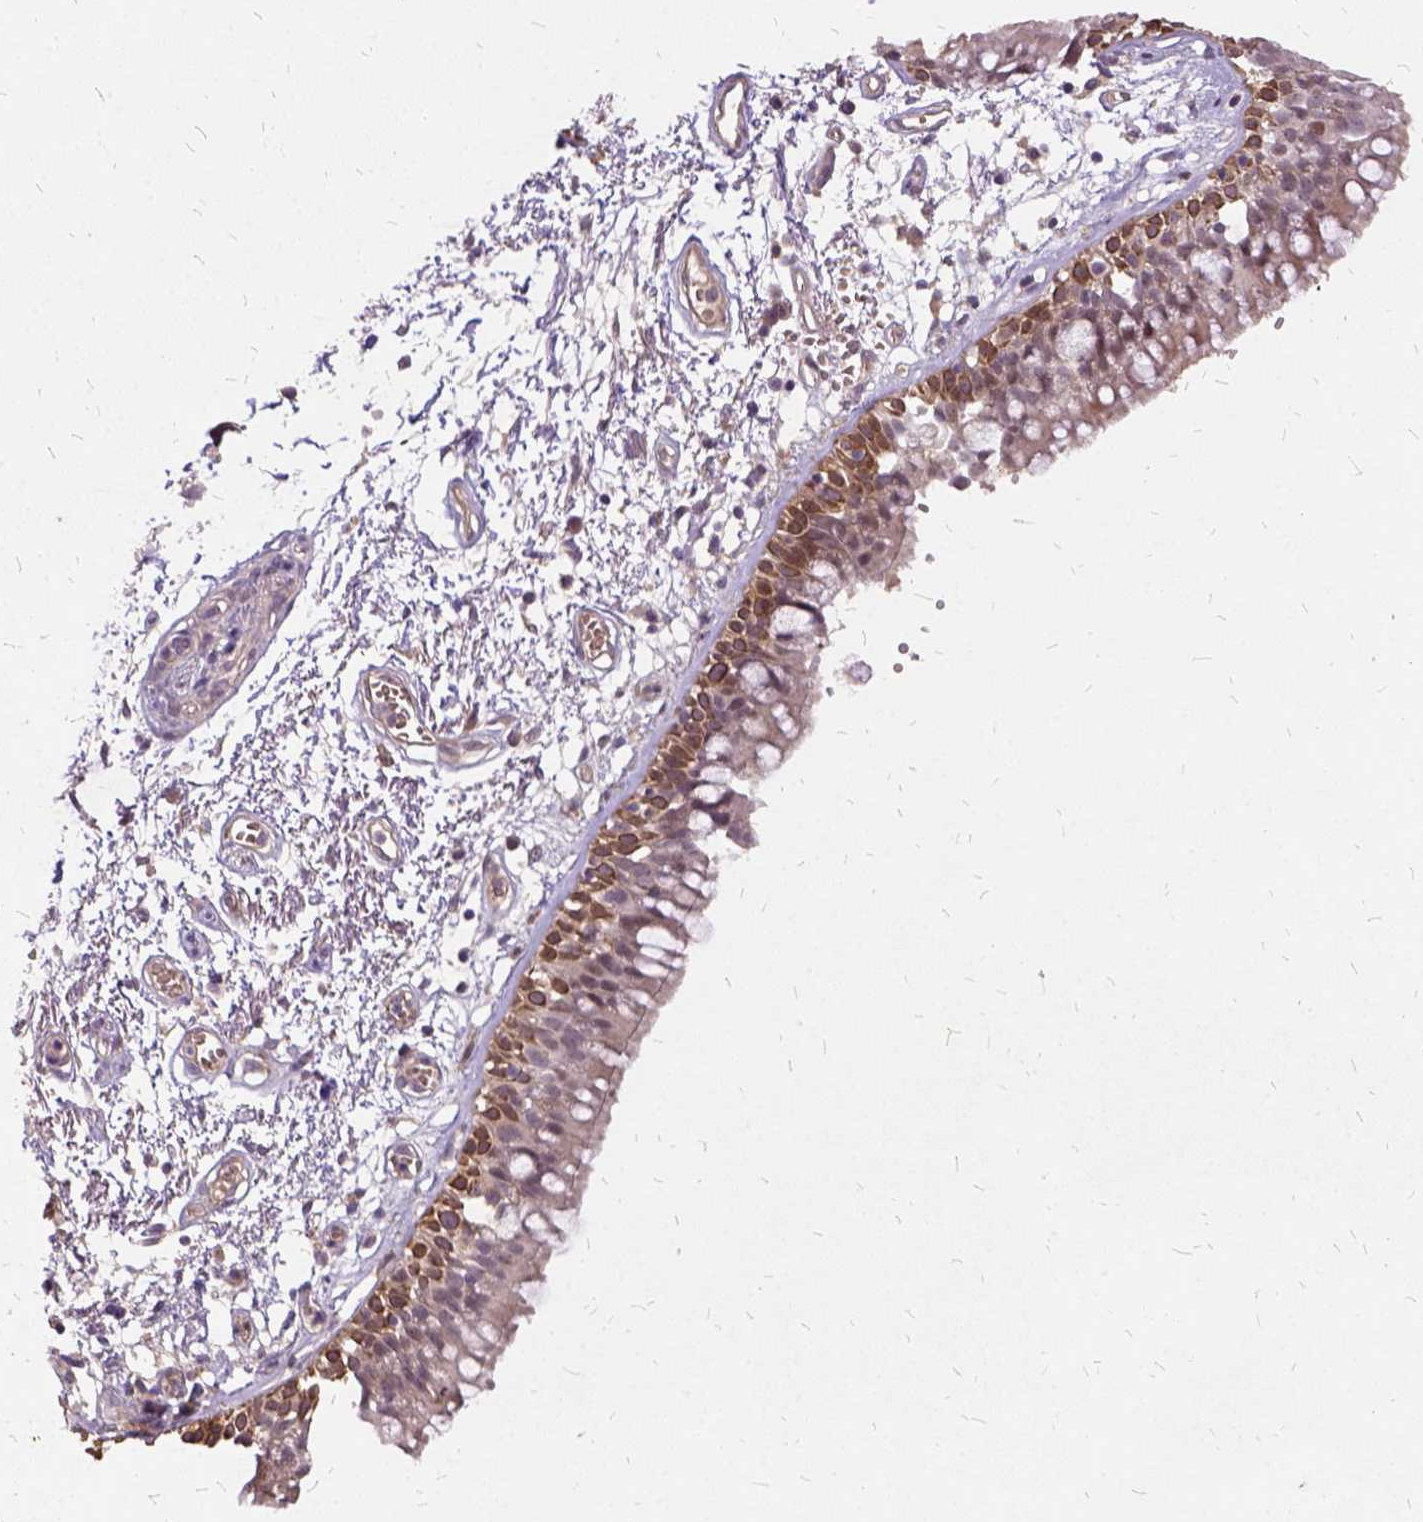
{"staining": {"intensity": "strong", "quantity": "25%-75%", "location": "cytoplasmic/membranous"}, "tissue": "bronchus", "cell_type": "Respiratory epithelial cells", "image_type": "normal", "snomed": [{"axis": "morphology", "description": "Normal tissue, NOS"}, {"axis": "morphology", "description": "Squamous cell carcinoma, NOS"}, {"axis": "topography", "description": "Cartilage tissue"}, {"axis": "topography", "description": "Bronchus"}, {"axis": "topography", "description": "Lung"}], "caption": "This is a histology image of immunohistochemistry staining of unremarkable bronchus, which shows strong staining in the cytoplasmic/membranous of respiratory epithelial cells.", "gene": "ILRUN", "patient": {"sex": "male", "age": 66}}